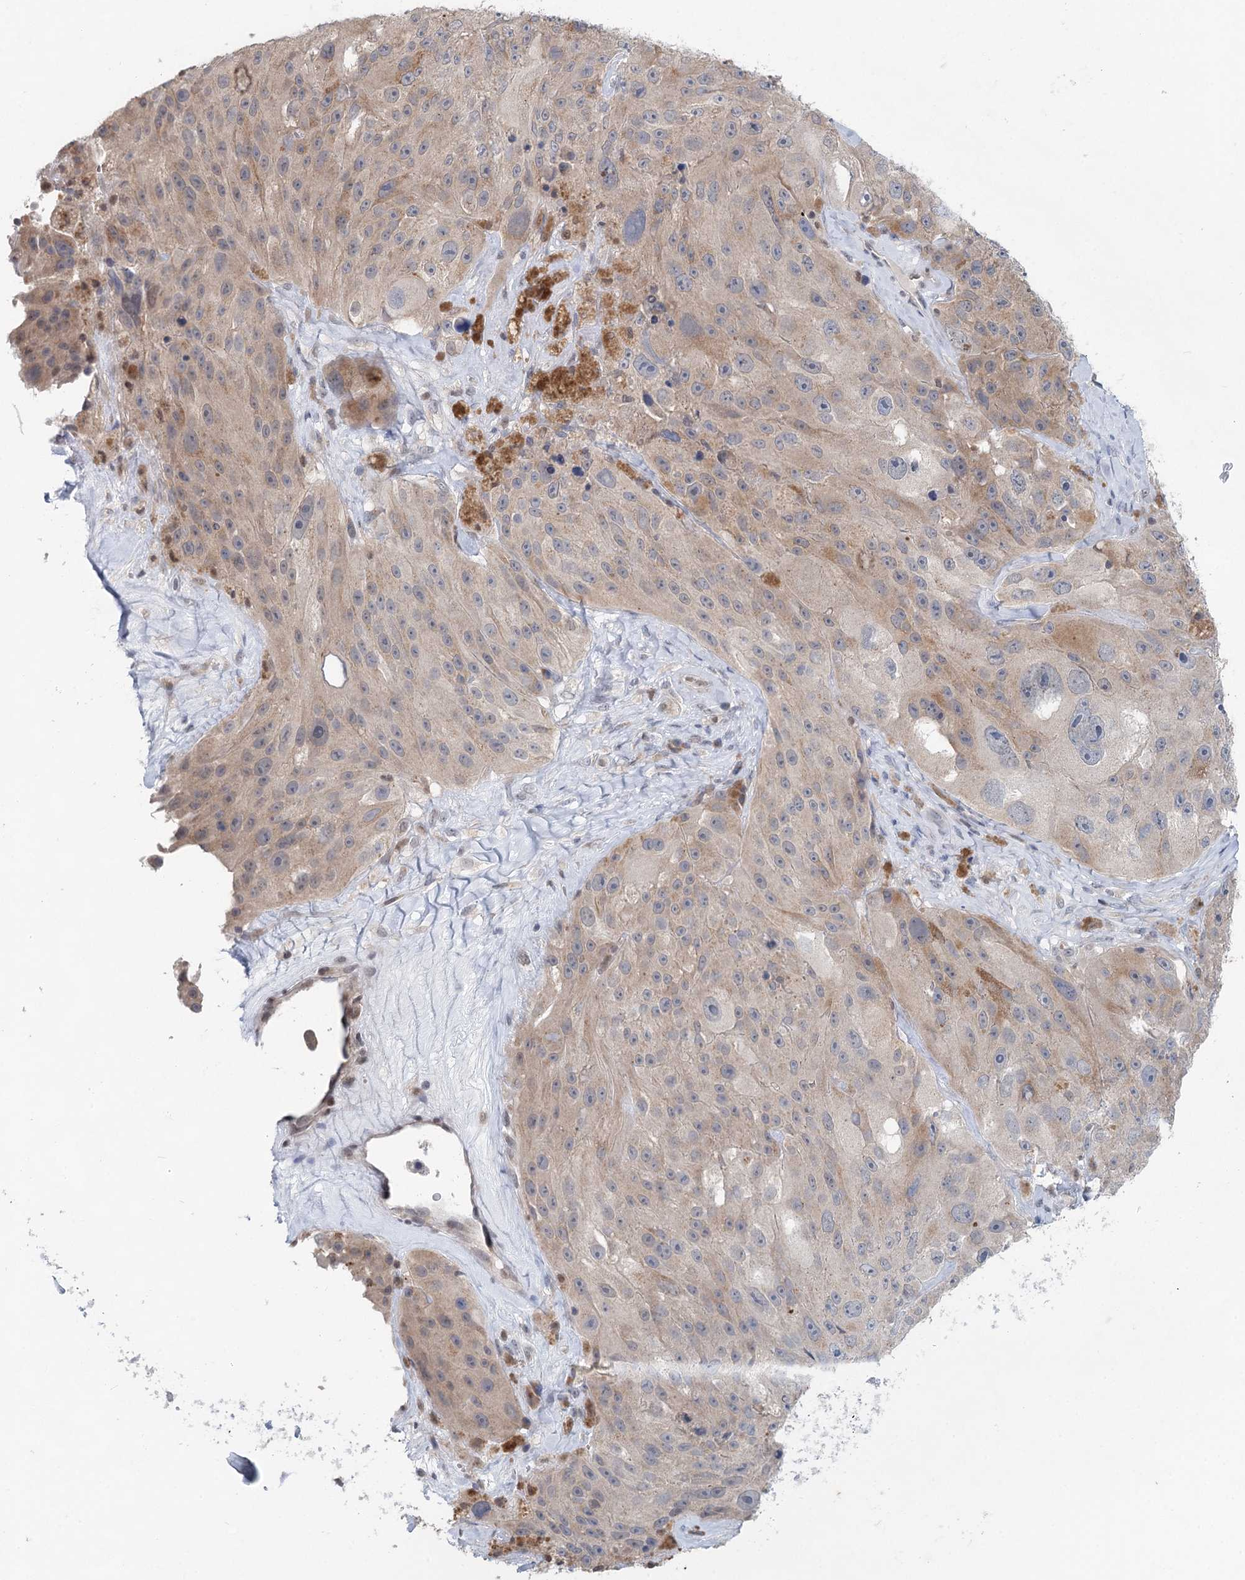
{"staining": {"intensity": "weak", "quantity": ">75%", "location": "cytoplasmic/membranous"}, "tissue": "melanoma", "cell_type": "Tumor cells", "image_type": "cancer", "snomed": [{"axis": "morphology", "description": "Malignant melanoma, Metastatic site"}, {"axis": "topography", "description": "Lymph node"}], "caption": "Protein staining by IHC shows weak cytoplasmic/membranous staining in approximately >75% of tumor cells in malignant melanoma (metastatic site). (IHC, brightfield microscopy, high magnification).", "gene": "BLTP1", "patient": {"sex": "male", "age": 62}}